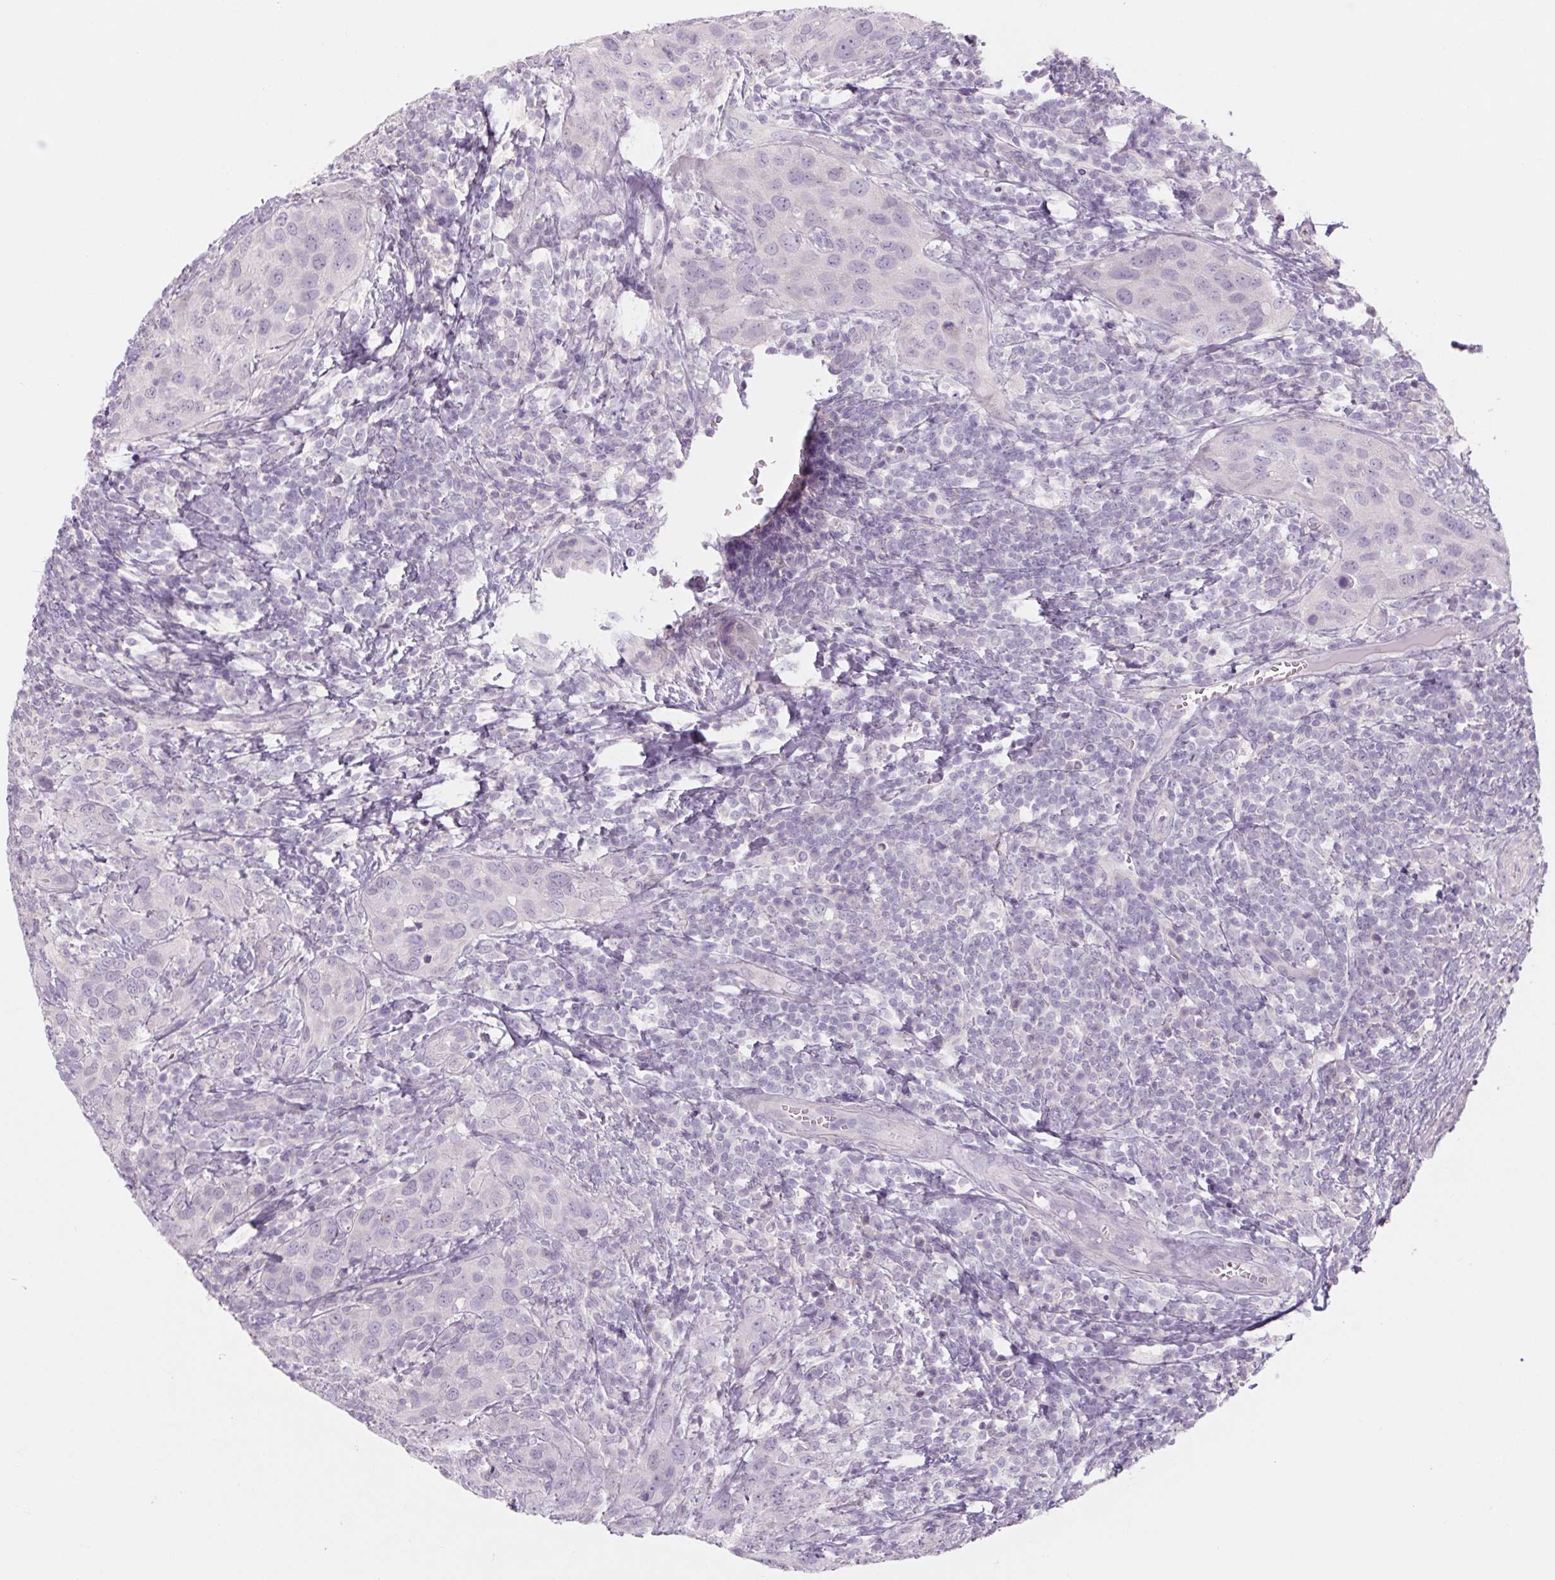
{"staining": {"intensity": "negative", "quantity": "none", "location": "none"}, "tissue": "cervical cancer", "cell_type": "Tumor cells", "image_type": "cancer", "snomed": [{"axis": "morphology", "description": "Normal tissue, NOS"}, {"axis": "morphology", "description": "Squamous cell carcinoma, NOS"}, {"axis": "topography", "description": "Cervix"}], "caption": "Immunohistochemistry (IHC) histopathology image of neoplastic tissue: cervical cancer (squamous cell carcinoma) stained with DAB displays no significant protein staining in tumor cells.", "gene": "POU1F1", "patient": {"sex": "female", "age": 51}}